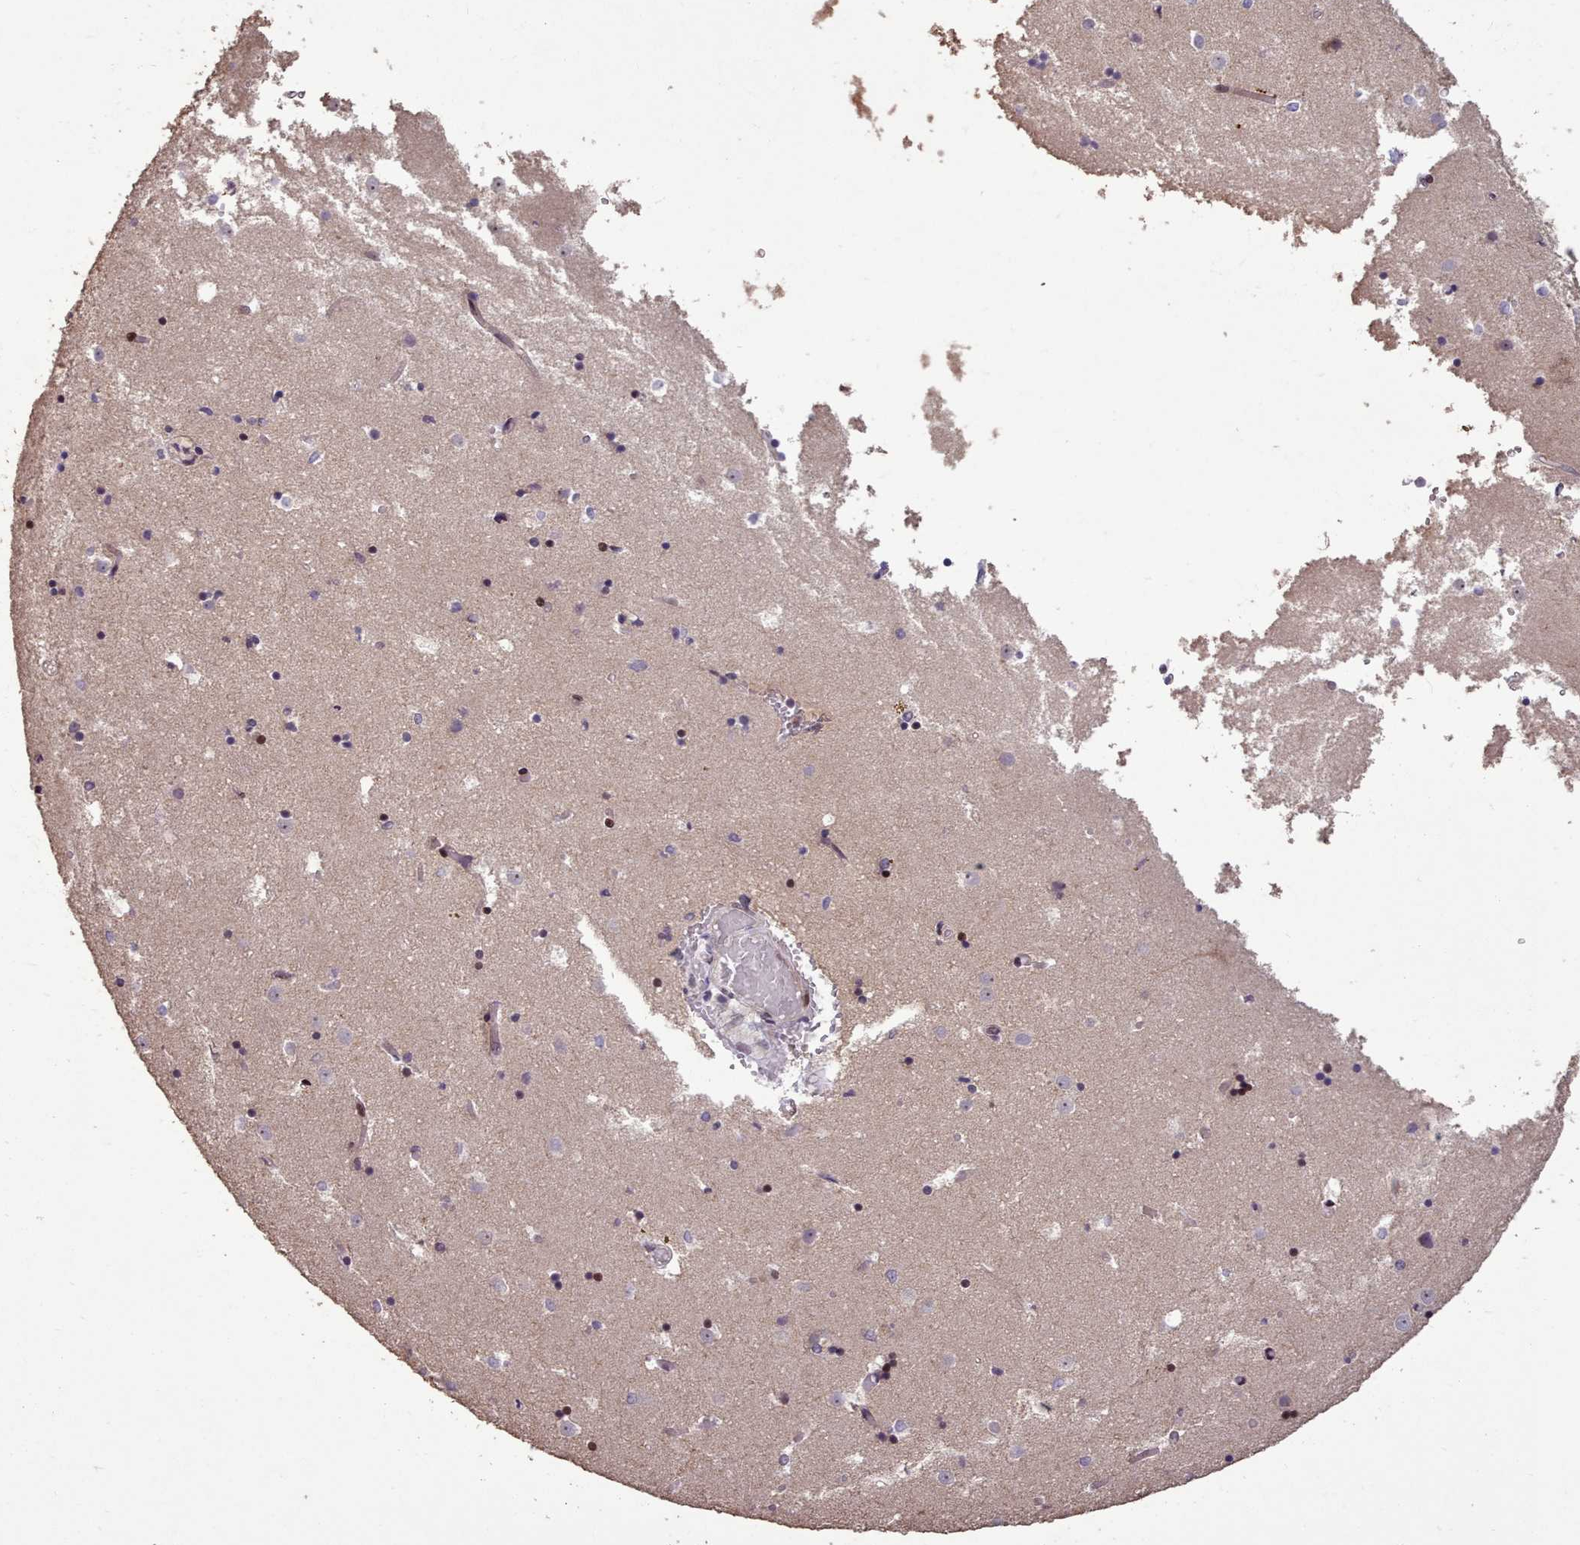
{"staining": {"intensity": "negative", "quantity": "none", "location": "none"}, "tissue": "caudate", "cell_type": "Glial cells", "image_type": "normal", "snomed": [{"axis": "morphology", "description": "Normal tissue, NOS"}, {"axis": "topography", "description": "Lateral ventricle wall"}], "caption": "IHC of normal caudate reveals no staining in glial cells. The staining was performed using DAB to visualize the protein expression in brown, while the nuclei were stained in blue with hematoxylin (Magnification: 20x).", "gene": "ENSA", "patient": {"sex": "female", "age": 52}}